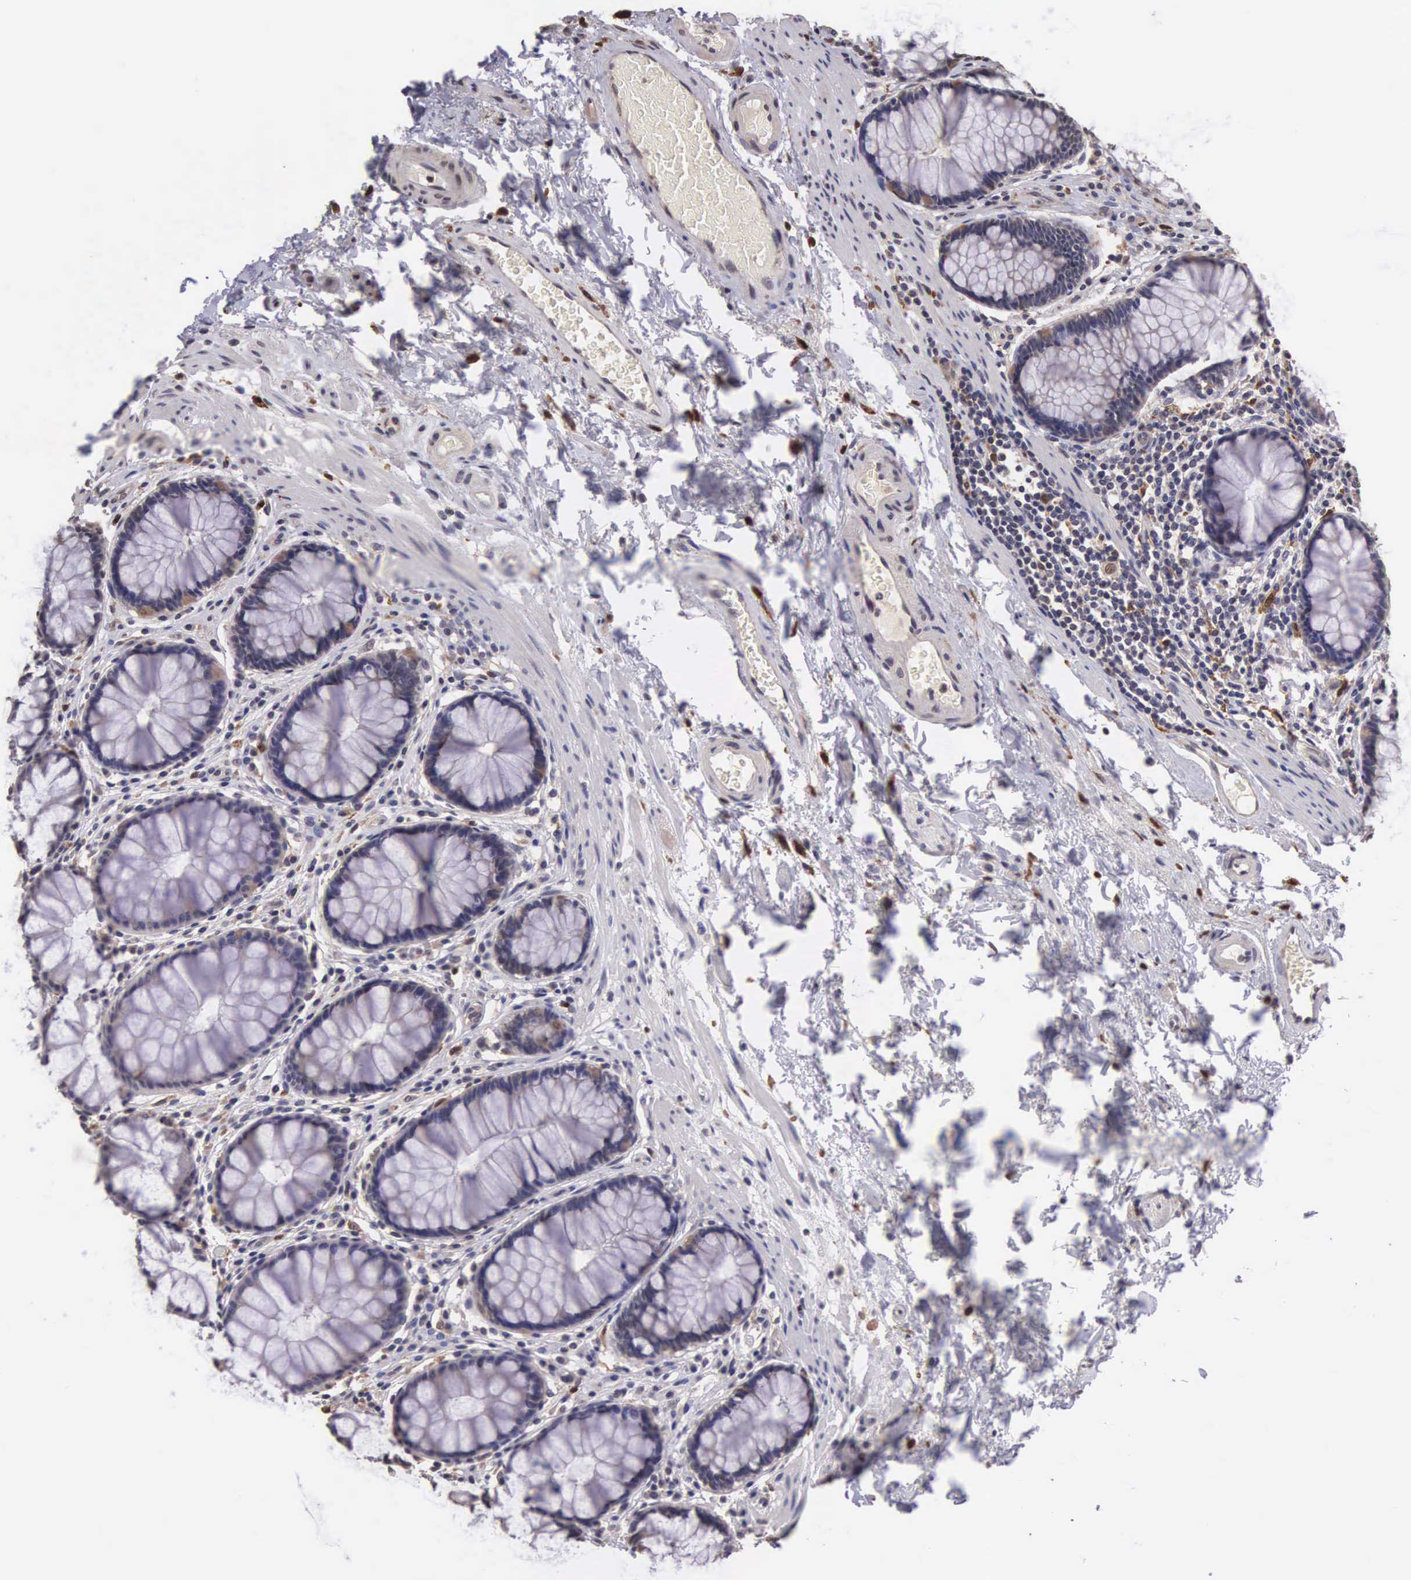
{"staining": {"intensity": "weak", "quantity": "<25%", "location": "cytoplasmic/membranous"}, "tissue": "rectum", "cell_type": "Glandular cells", "image_type": "normal", "snomed": [{"axis": "morphology", "description": "Normal tissue, NOS"}, {"axis": "topography", "description": "Rectum"}], "caption": "Immunohistochemistry micrograph of unremarkable rectum stained for a protein (brown), which exhibits no positivity in glandular cells.", "gene": "CDC45", "patient": {"sex": "male", "age": 77}}